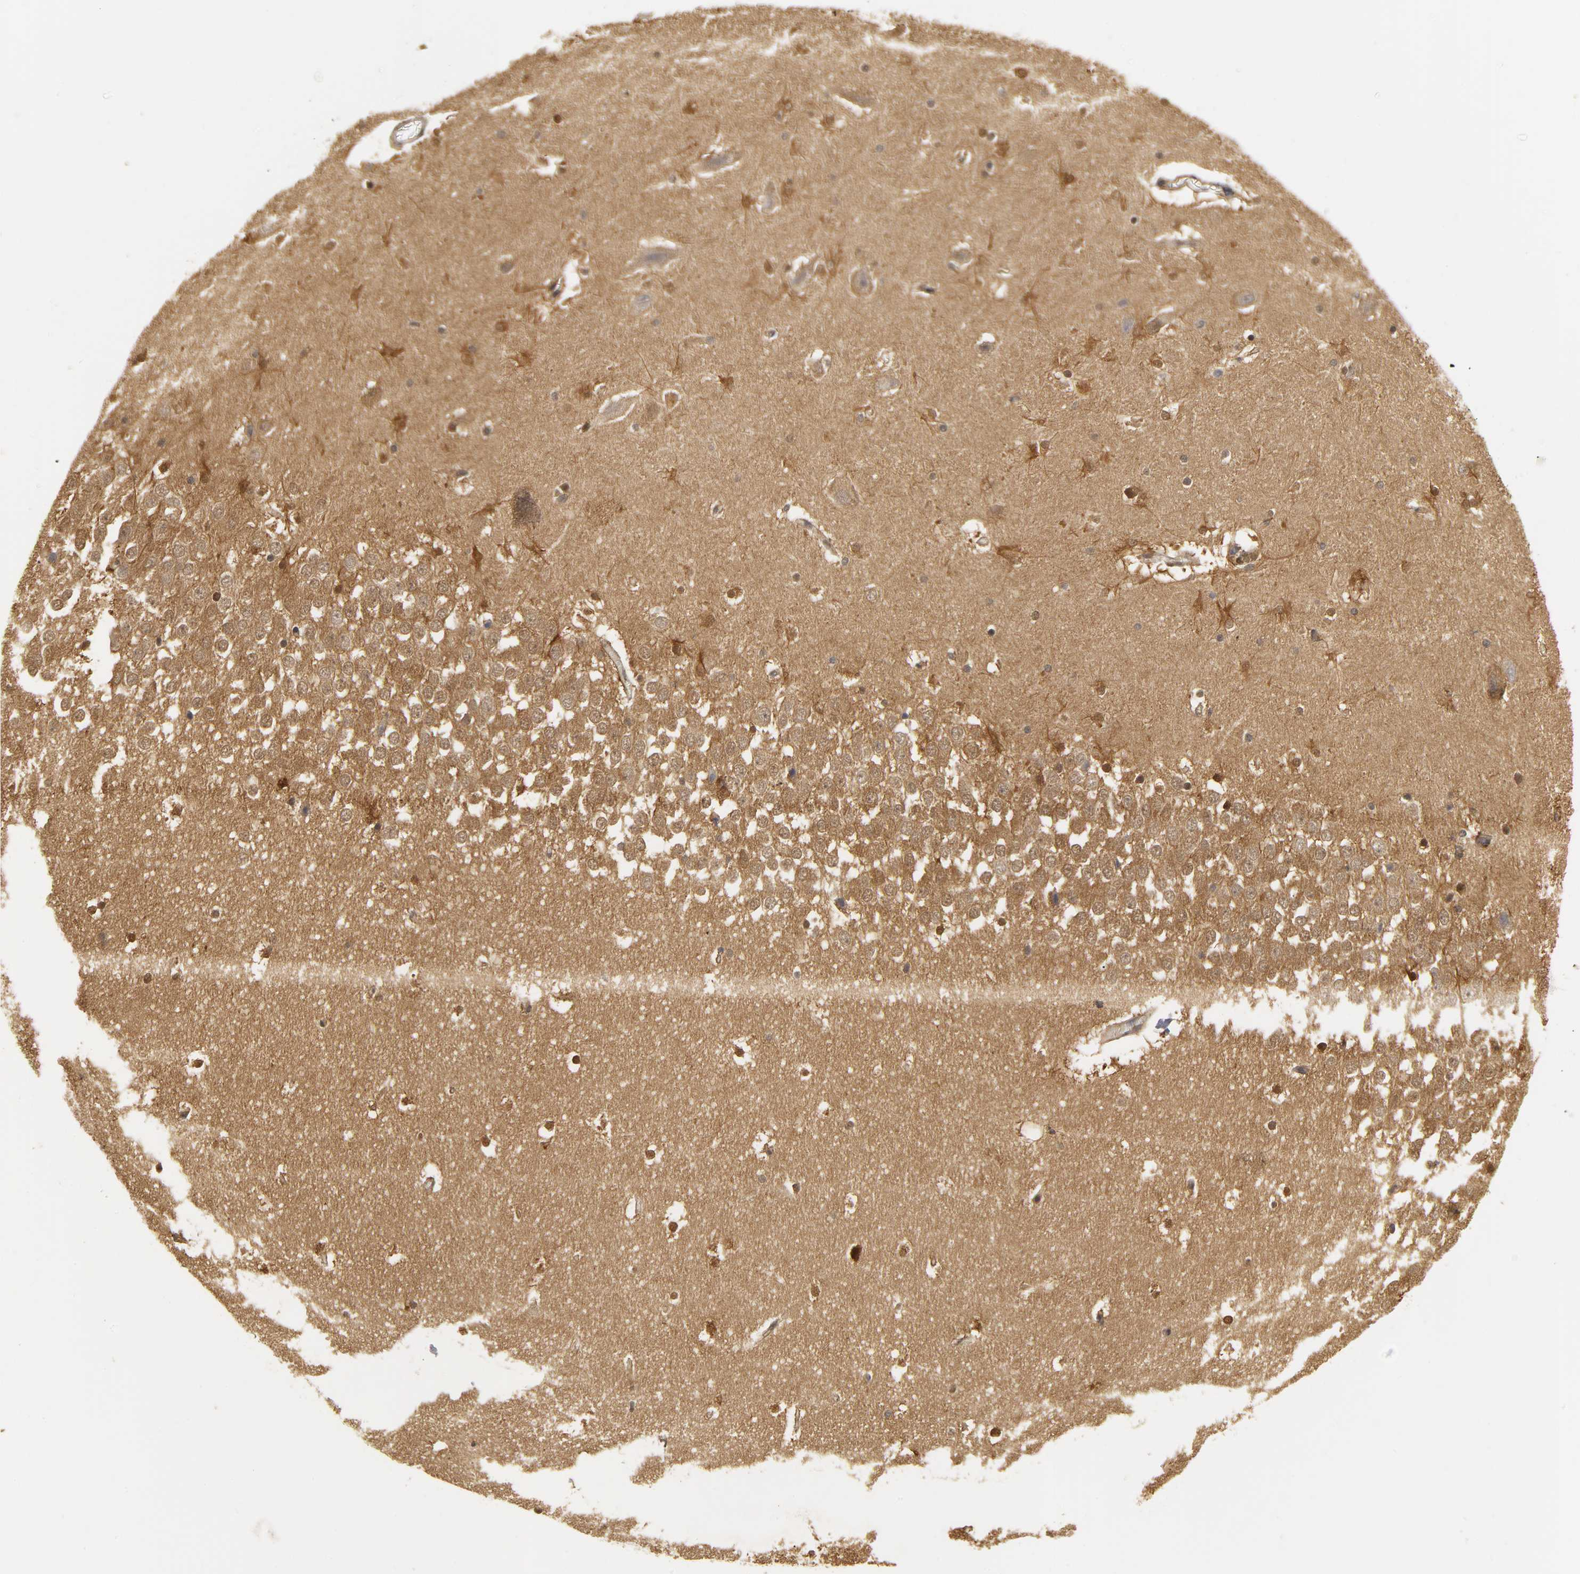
{"staining": {"intensity": "strong", "quantity": "25%-75%", "location": "cytoplasmic/membranous,nuclear"}, "tissue": "hippocampus", "cell_type": "Glial cells", "image_type": "normal", "snomed": [{"axis": "morphology", "description": "Normal tissue, NOS"}, {"axis": "topography", "description": "Hippocampus"}], "caption": "This is a photomicrograph of immunohistochemistry staining of unremarkable hippocampus, which shows strong expression in the cytoplasmic/membranous,nuclear of glial cells.", "gene": "PARK7", "patient": {"sex": "male", "age": 45}}